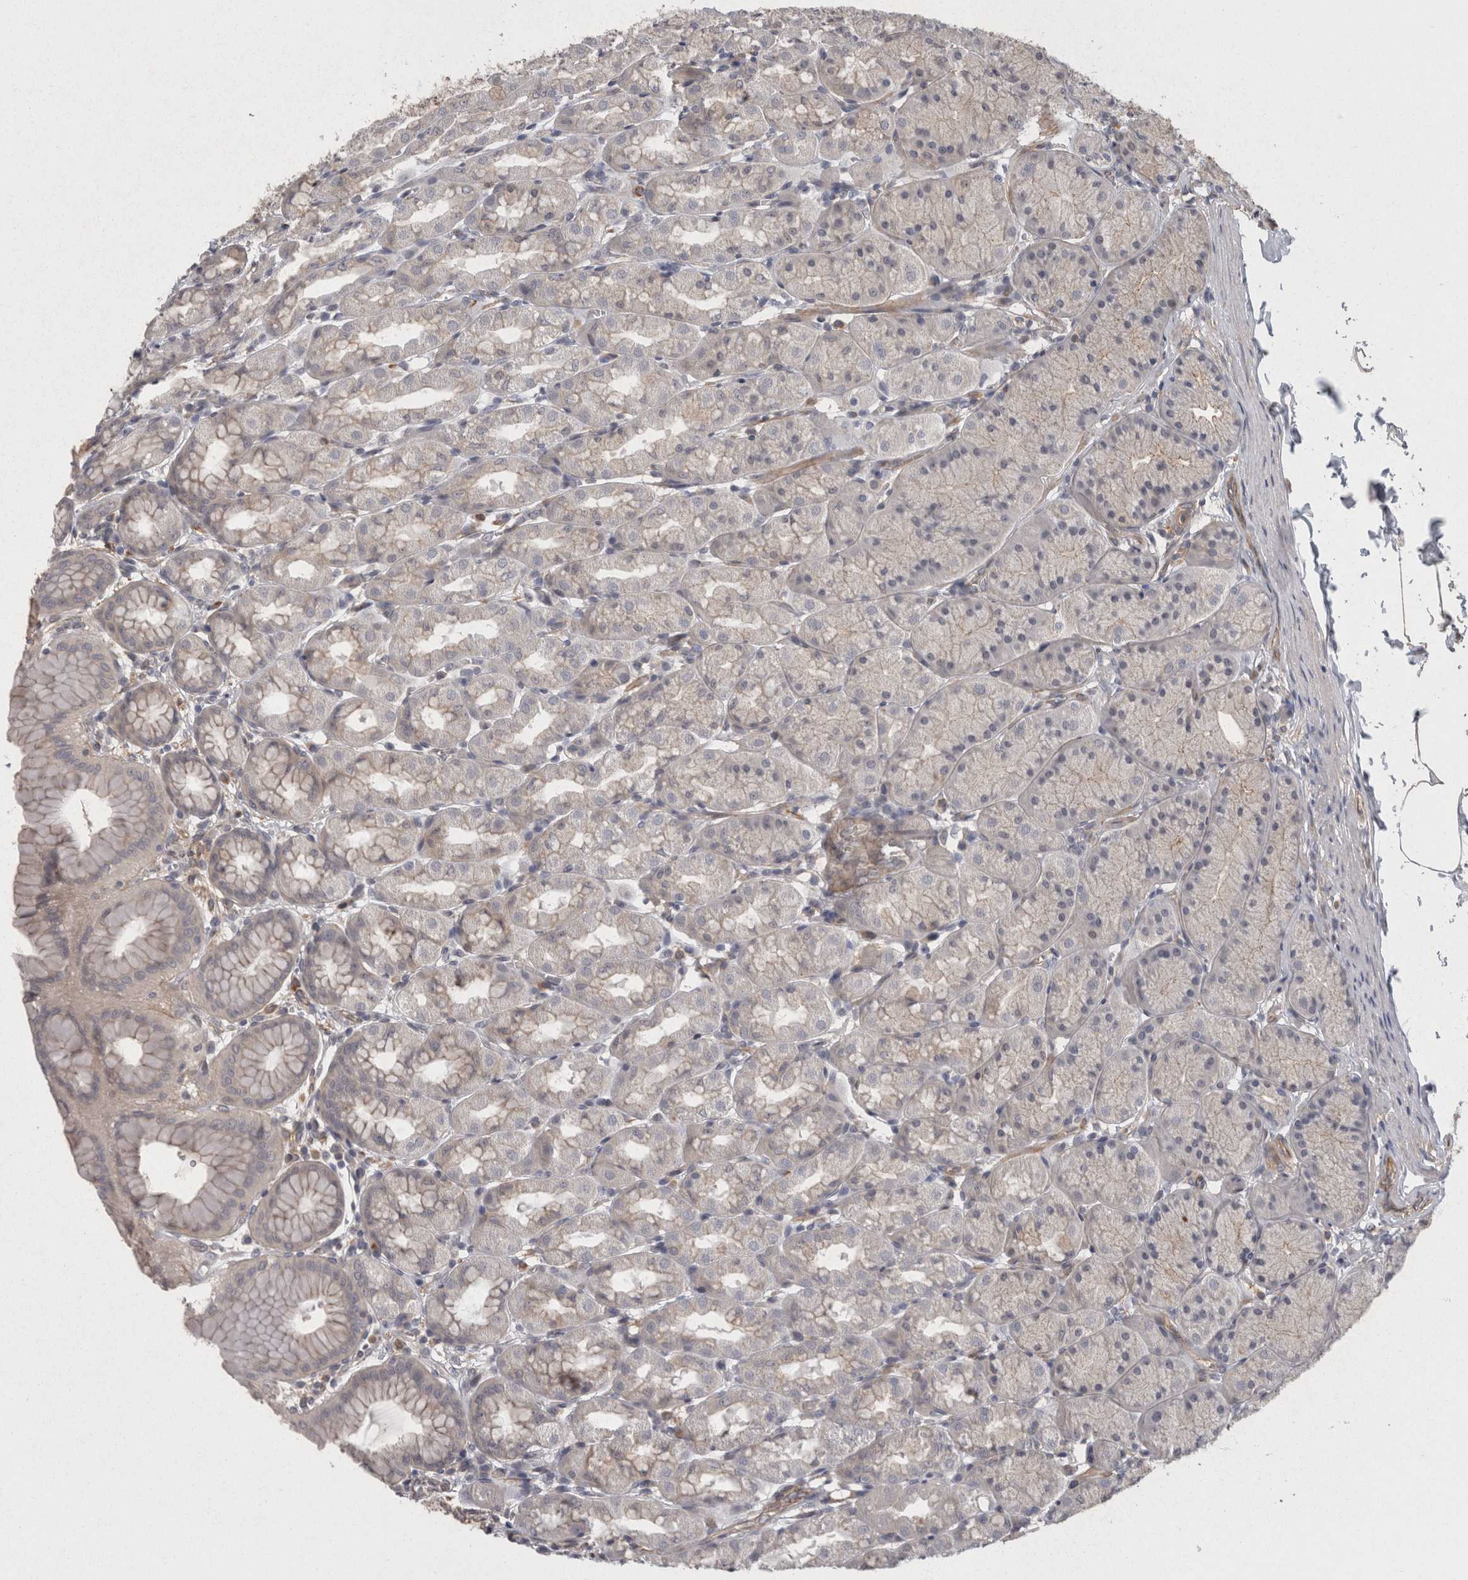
{"staining": {"intensity": "moderate", "quantity": "<25%", "location": "cytoplasmic/membranous"}, "tissue": "stomach", "cell_type": "Glandular cells", "image_type": "normal", "snomed": [{"axis": "morphology", "description": "Normal tissue, NOS"}, {"axis": "topography", "description": "Stomach"}], "caption": "Brown immunohistochemical staining in normal stomach displays moderate cytoplasmic/membranous positivity in about <25% of glandular cells. The staining was performed using DAB to visualize the protein expression in brown, while the nuclei were stained in blue with hematoxylin (Magnification: 20x).", "gene": "RMDN1", "patient": {"sex": "male", "age": 42}}